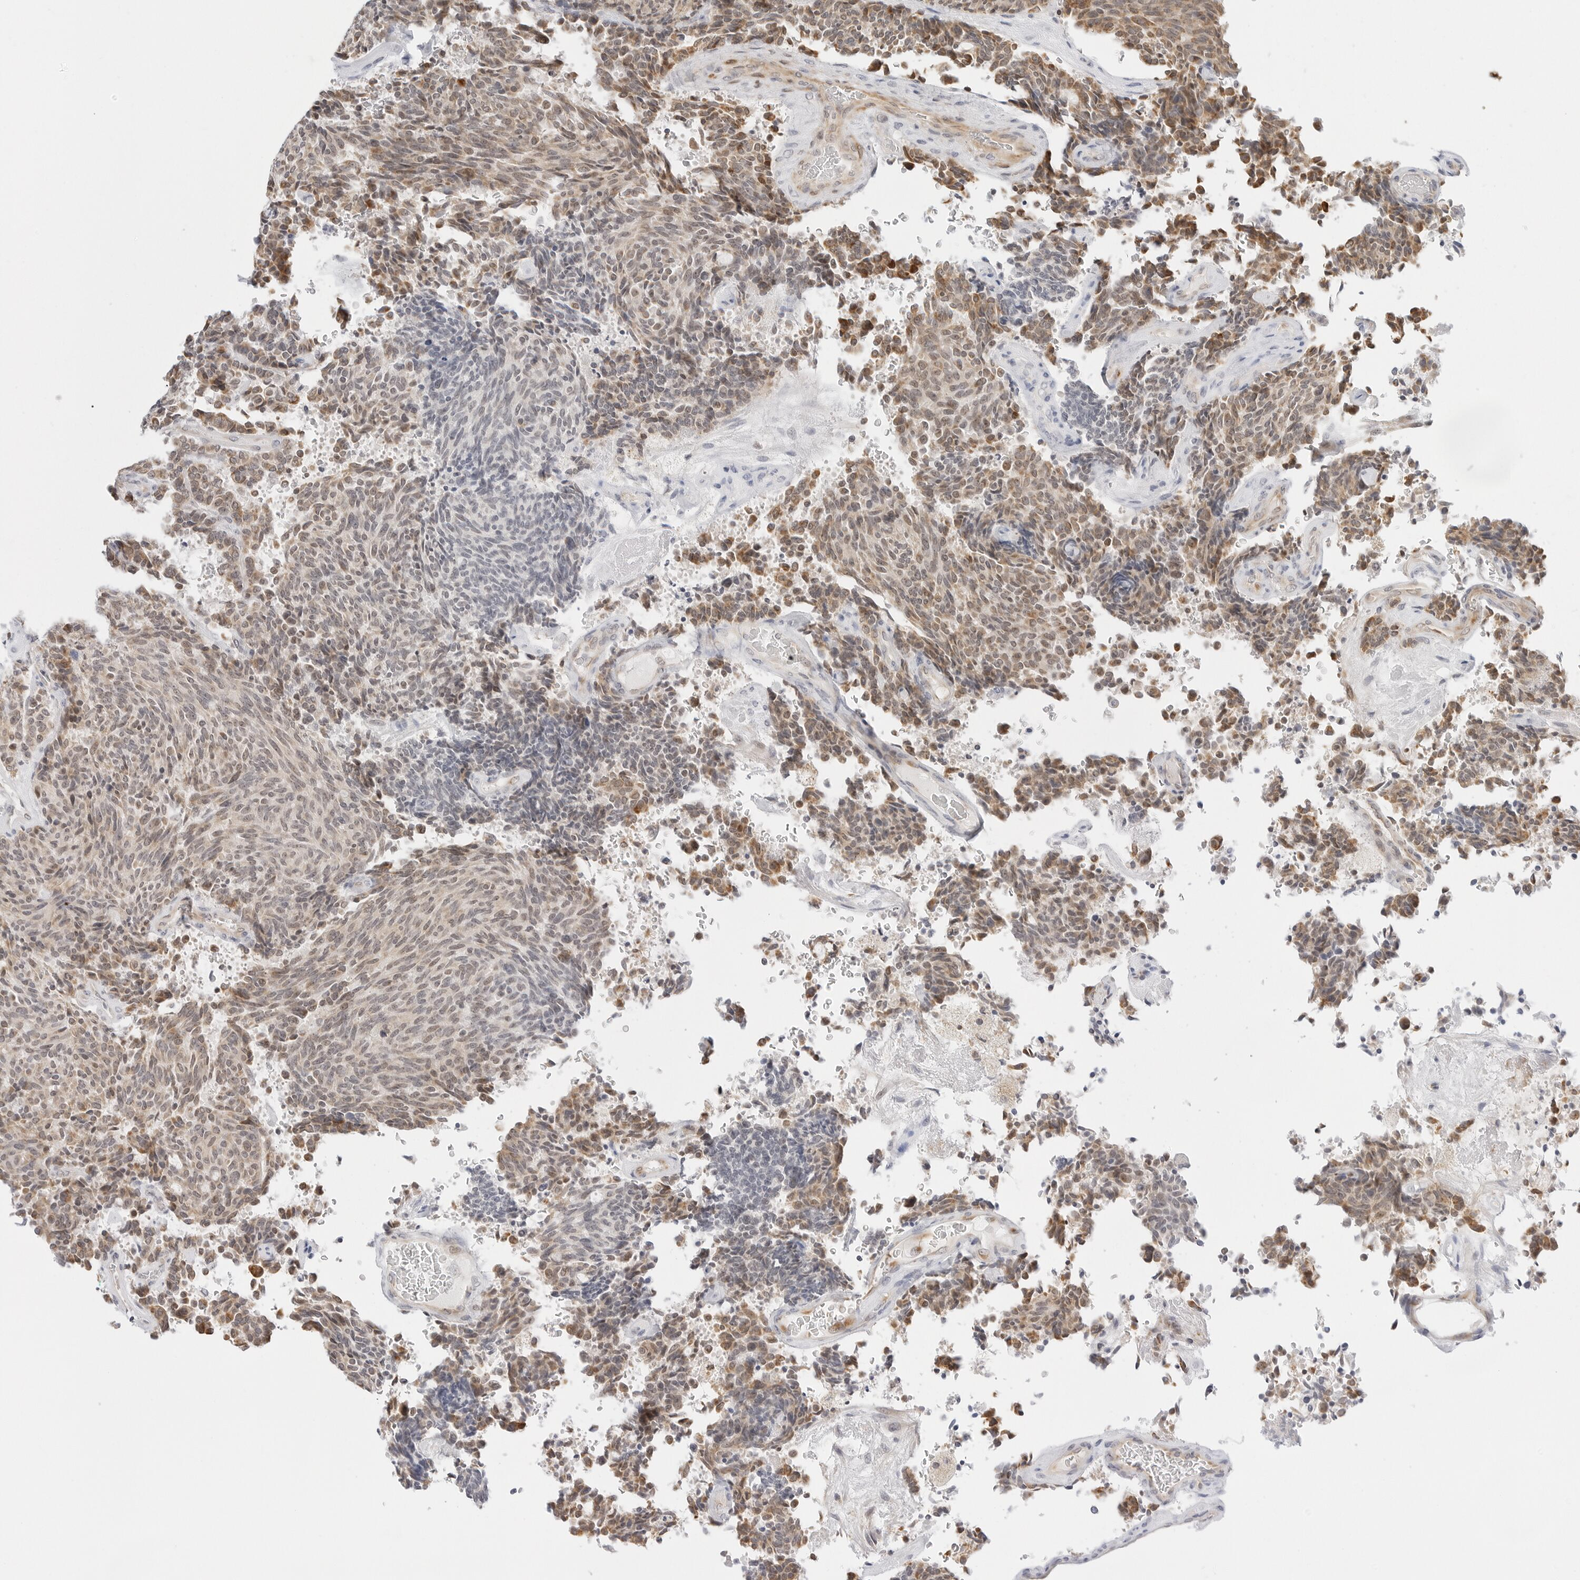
{"staining": {"intensity": "moderate", "quantity": "25%-75%", "location": "cytoplasmic/membranous,nuclear"}, "tissue": "carcinoid", "cell_type": "Tumor cells", "image_type": "cancer", "snomed": [{"axis": "morphology", "description": "Carcinoid, malignant, NOS"}, {"axis": "topography", "description": "Pancreas"}], "caption": "Immunohistochemistry (IHC) of human carcinoid exhibits medium levels of moderate cytoplasmic/membranous and nuclear staining in about 25%-75% of tumor cells.", "gene": "GORAB", "patient": {"sex": "female", "age": 54}}